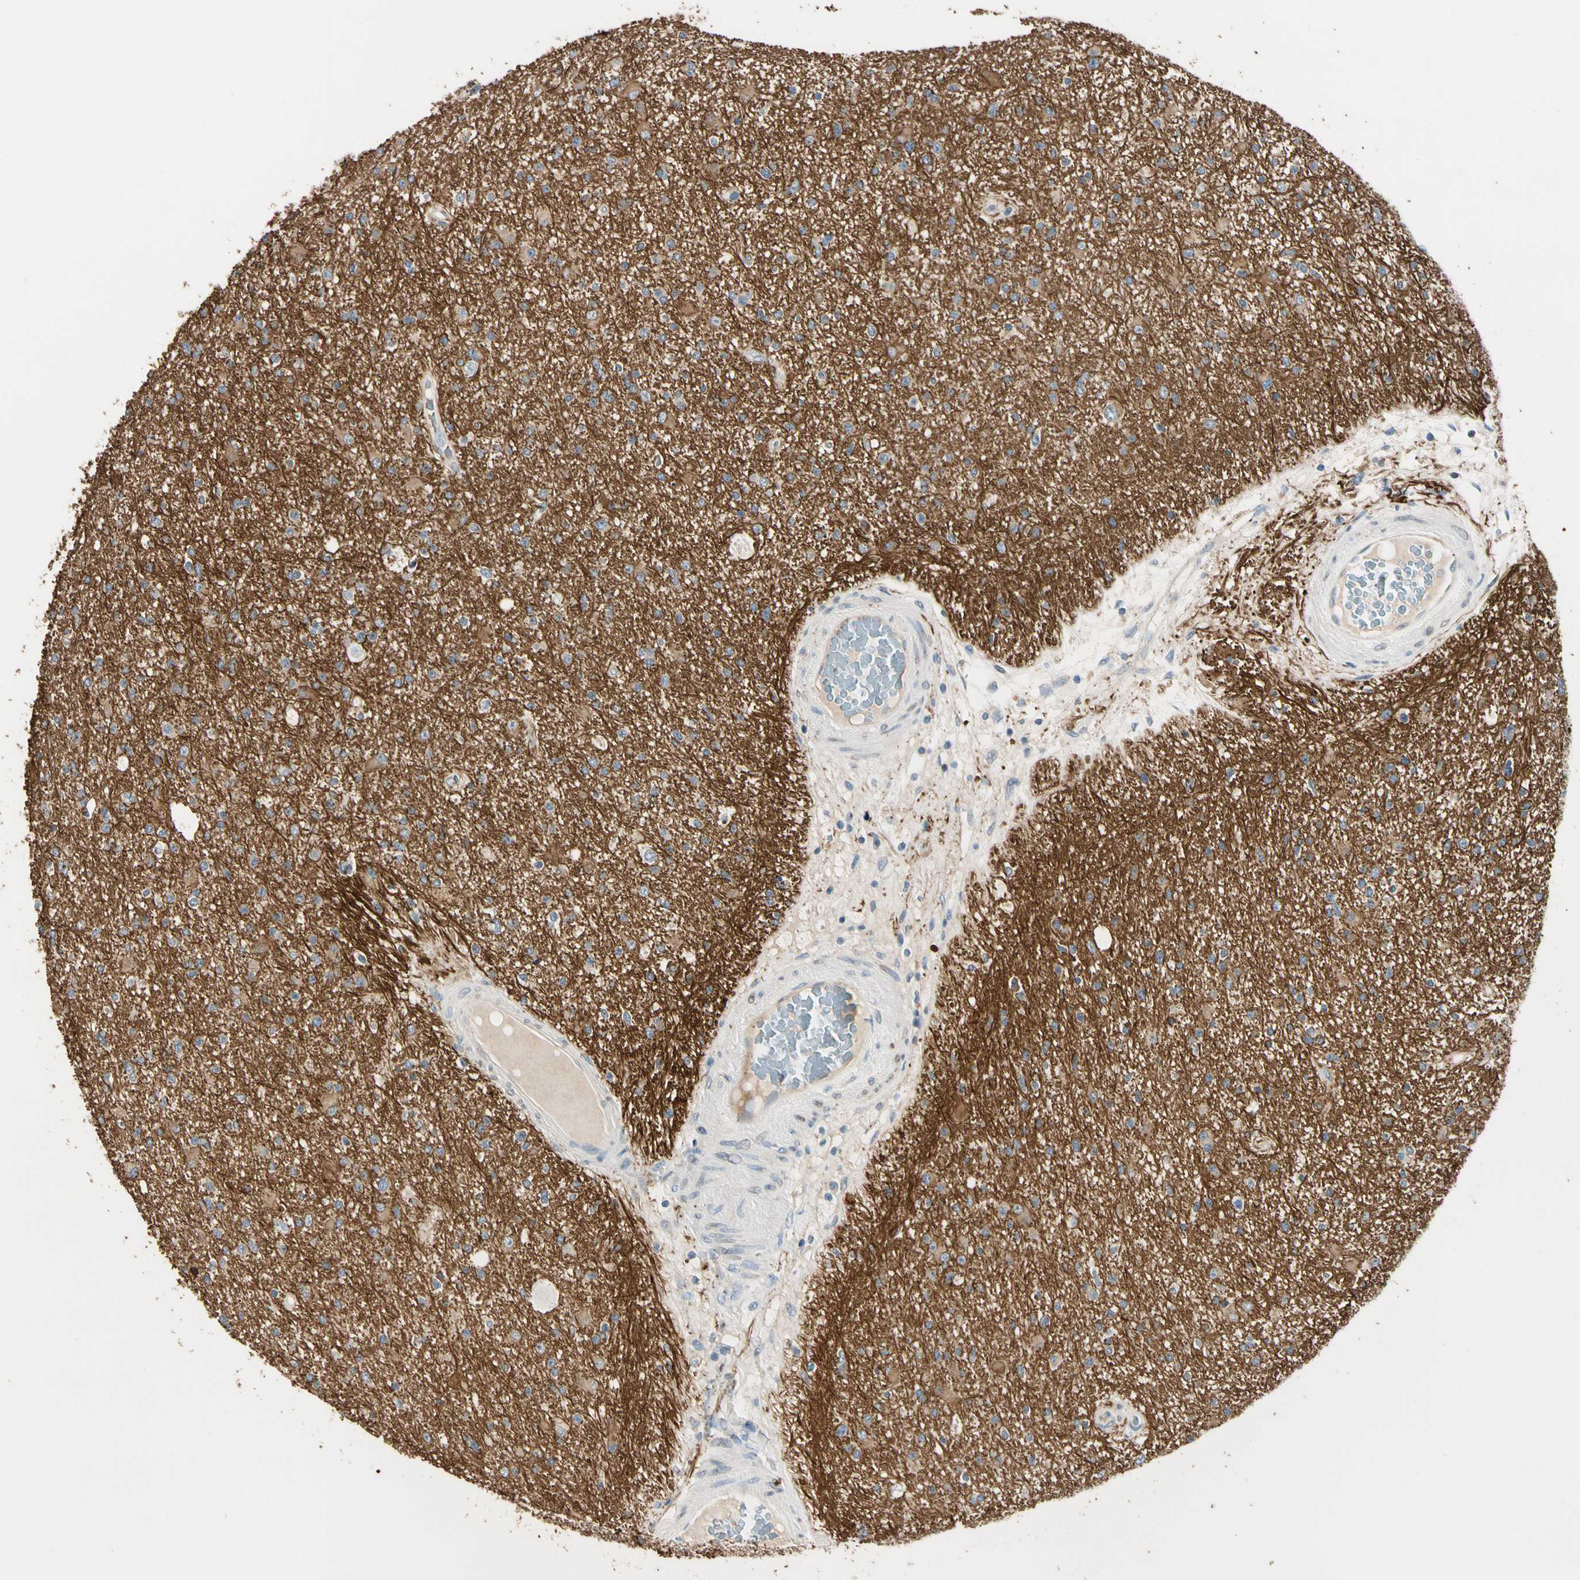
{"staining": {"intensity": "weak", "quantity": "25%-75%", "location": "cytoplasmic/membranous"}, "tissue": "glioma", "cell_type": "Tumor cells", "image_type": "cancer", "snomed": [{"axis": "morphology", "description": "Glioma, malignant, High grade"}, {"axis": "topography", "description": "Brain"}], "caption": "High-grade glioma (malignant) stained for a protein (brown) displays weak cytoplasmic/membranous positive positivity in about 25%-75% of tumor cells.", "gene": "GPR153", "patient": {"sex": "male", "age": 33}}